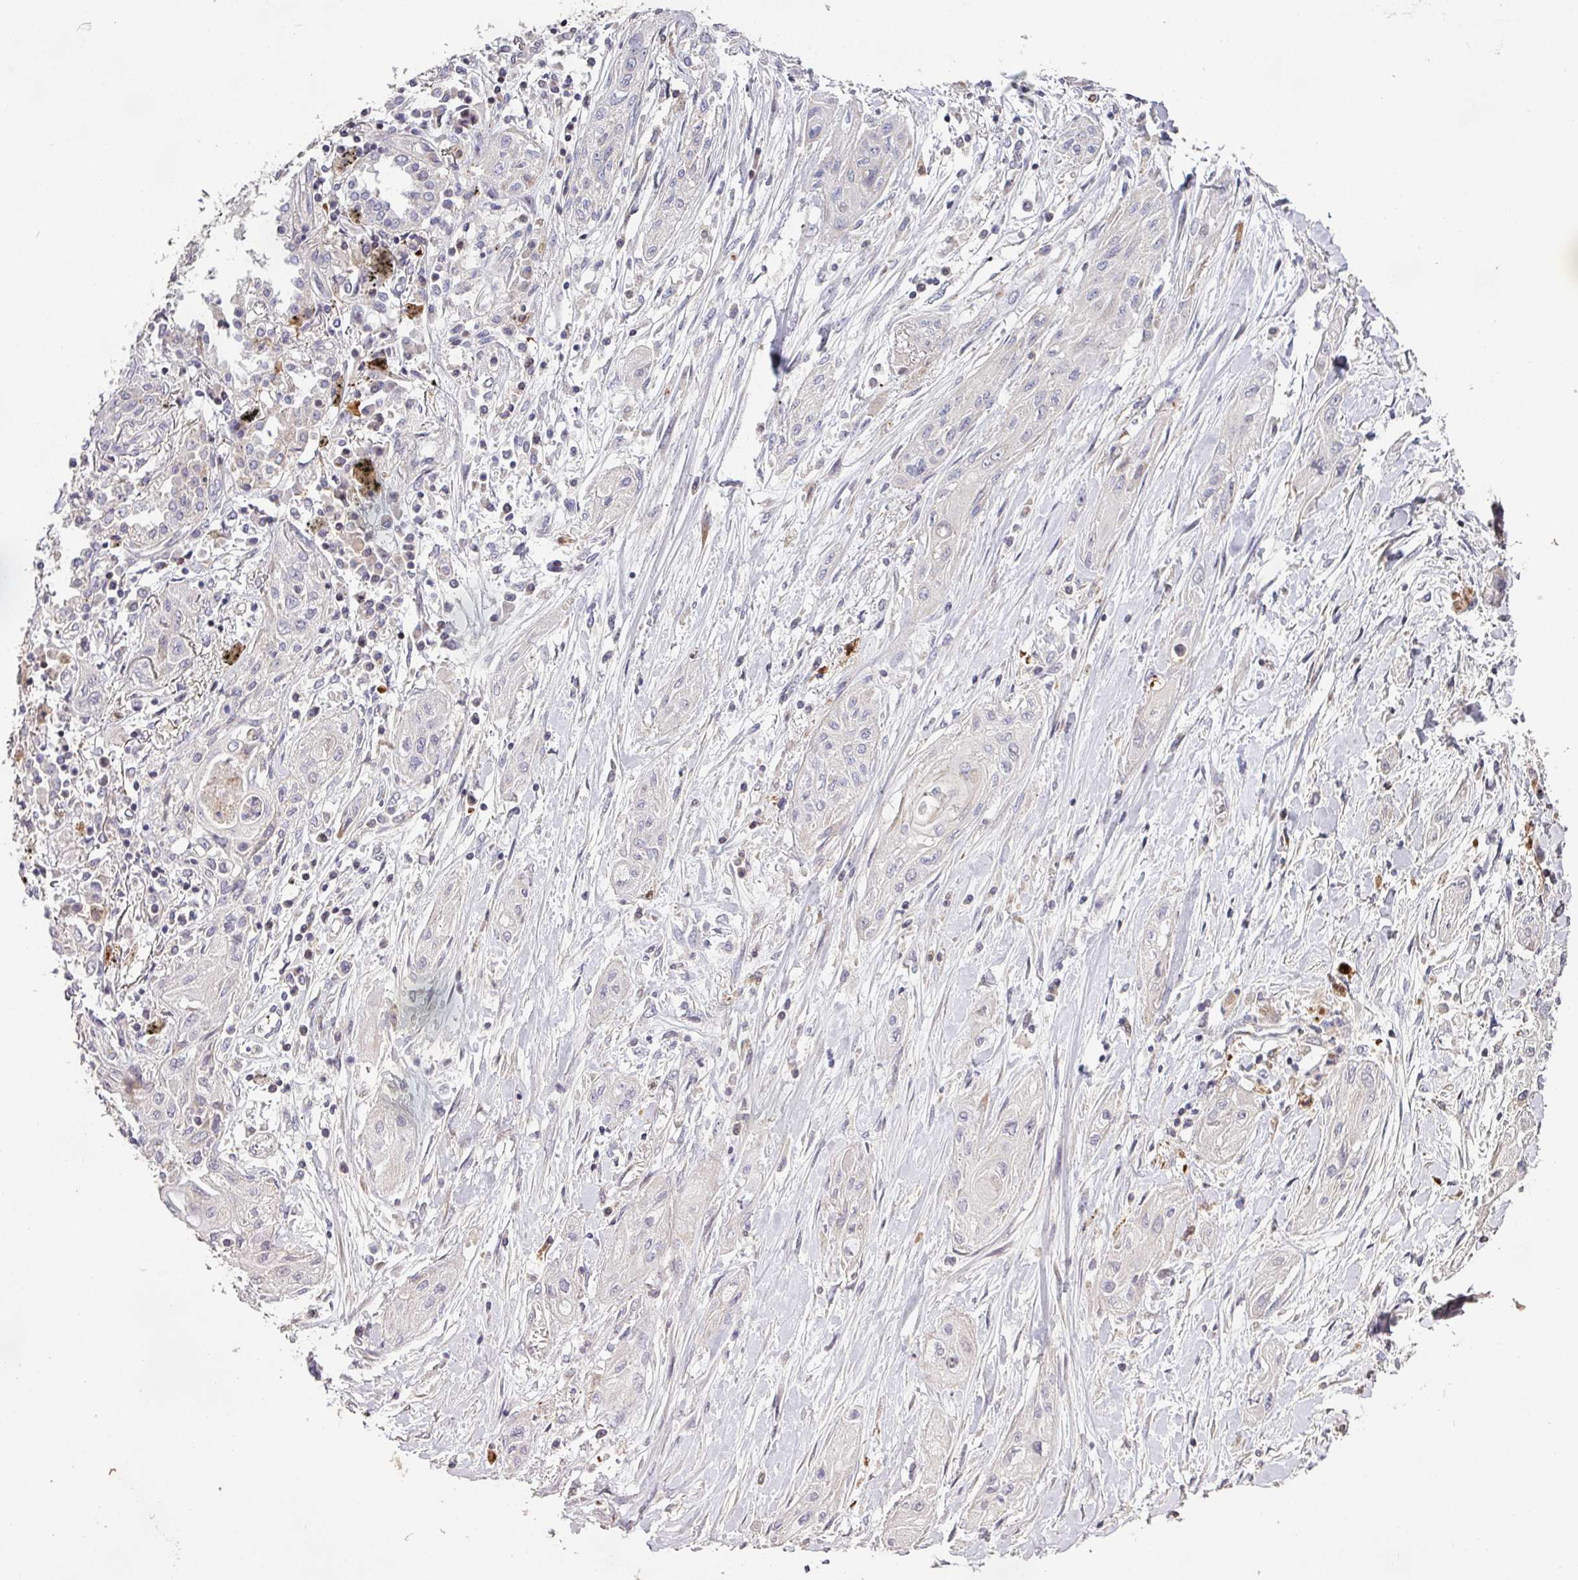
{"staining": {"intensity": "negative", "quantity": "none", "location": "none"}, "tissue": "lung cancer", "cell_type": "Tumor cells", "image_type": "cancer", "snomed": [{"axis": "morphology", "description": "Squamous cell carcinoma, NOS"}, {"axis": "topography", "description": "Lung"}], "caption": "Image shows no significant protein positivity in tumor cells of lung cancer.", "gene": "RPL23A", "patient": {"sex": "female", "age": 47}}